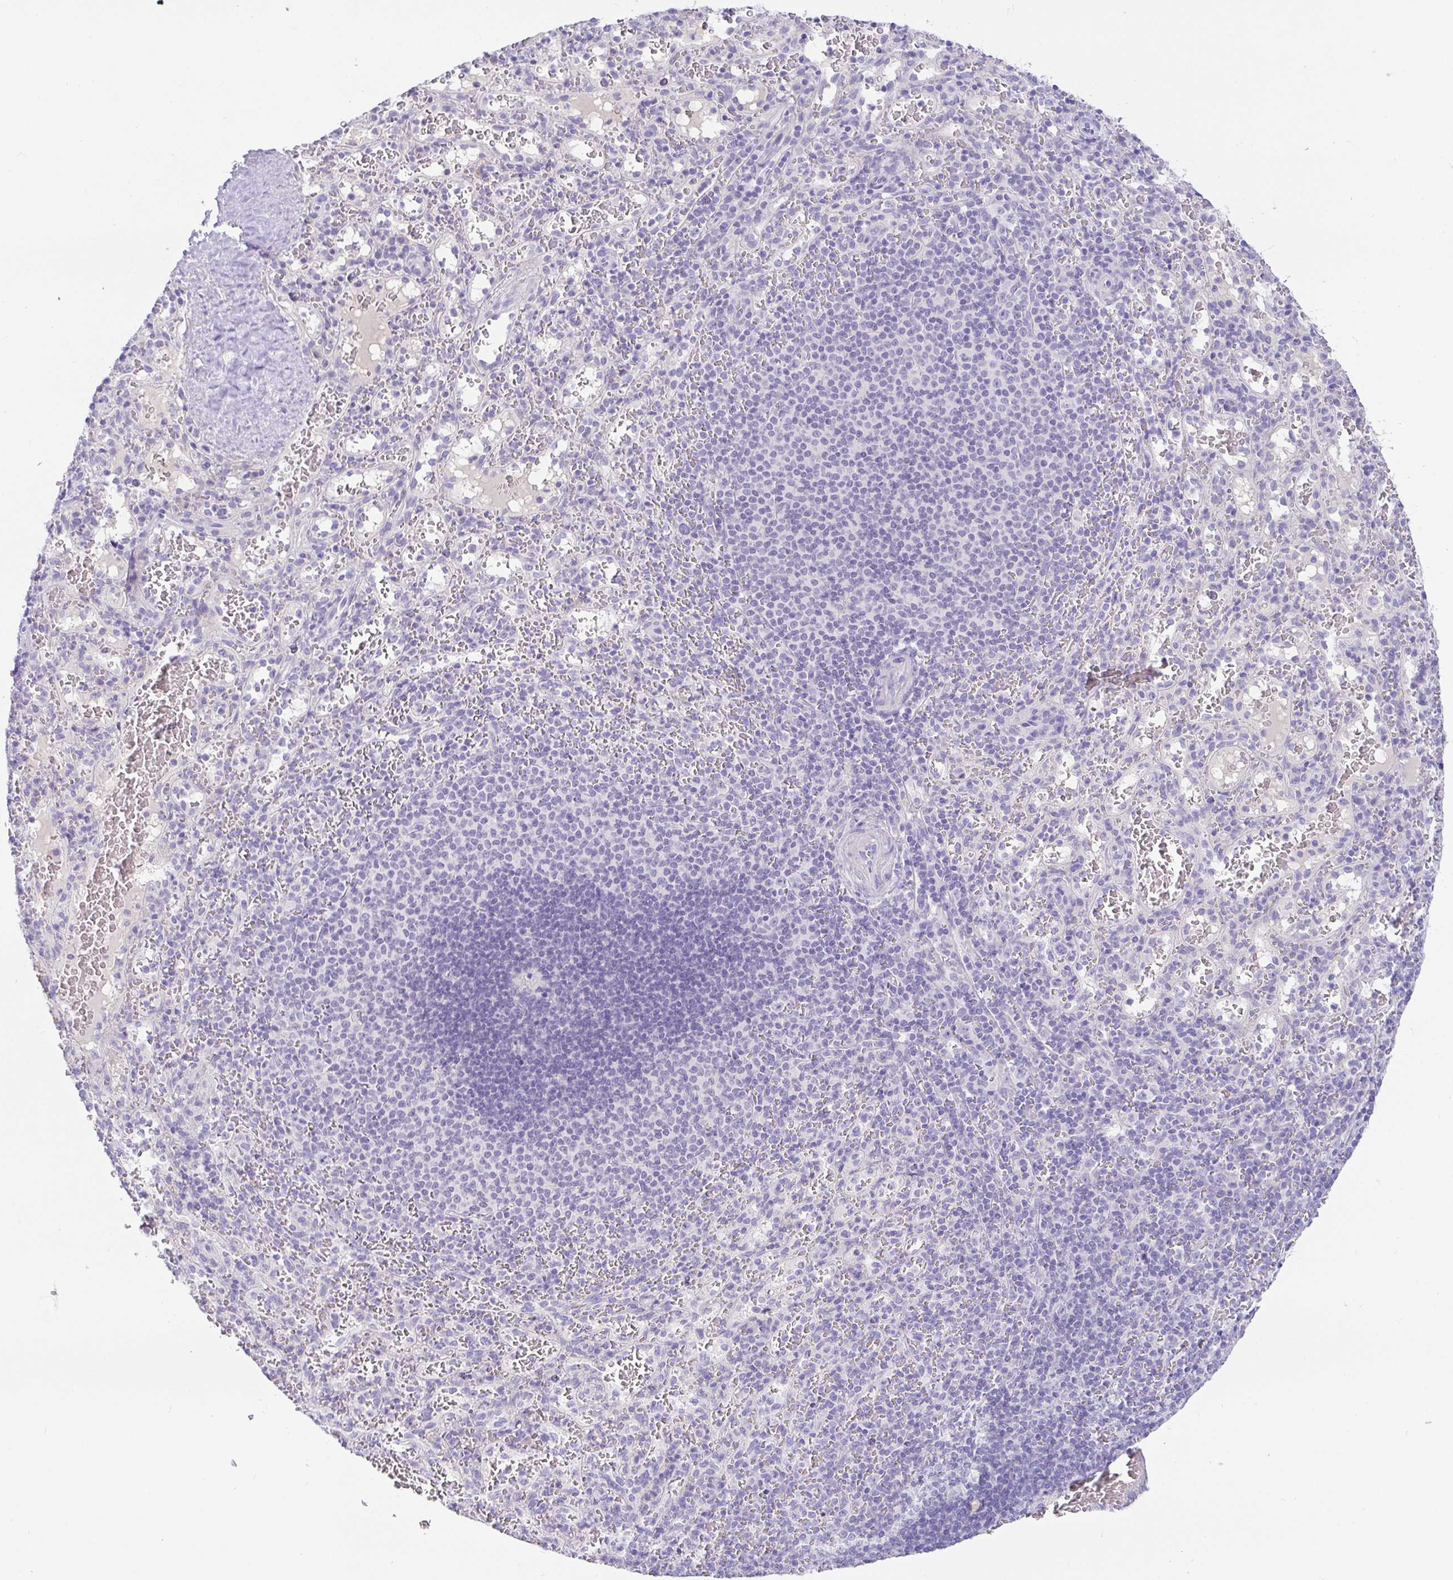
{"staining": {"intensity": "negative", "quantity": "none", "location": "none"}, "tissue": "spleen", "cell_type": "Cells in red pulp", "image_type": "normal", "snomed": [{"axis": "morphology", "description": "Normal tissue, NOS"}, {"axis": "topography", "description": "Spleen"}], "caption": "Normal spleen was stained to show a protein in brown. There is no significant positivity in cells in red pulp. Brightfield microscopy of IHC stained with DAB (brown) and hematoxylin (blue), captured at high magnification.", "gene": "TPTE", "patient": {"sex": "male", "age": 57}}